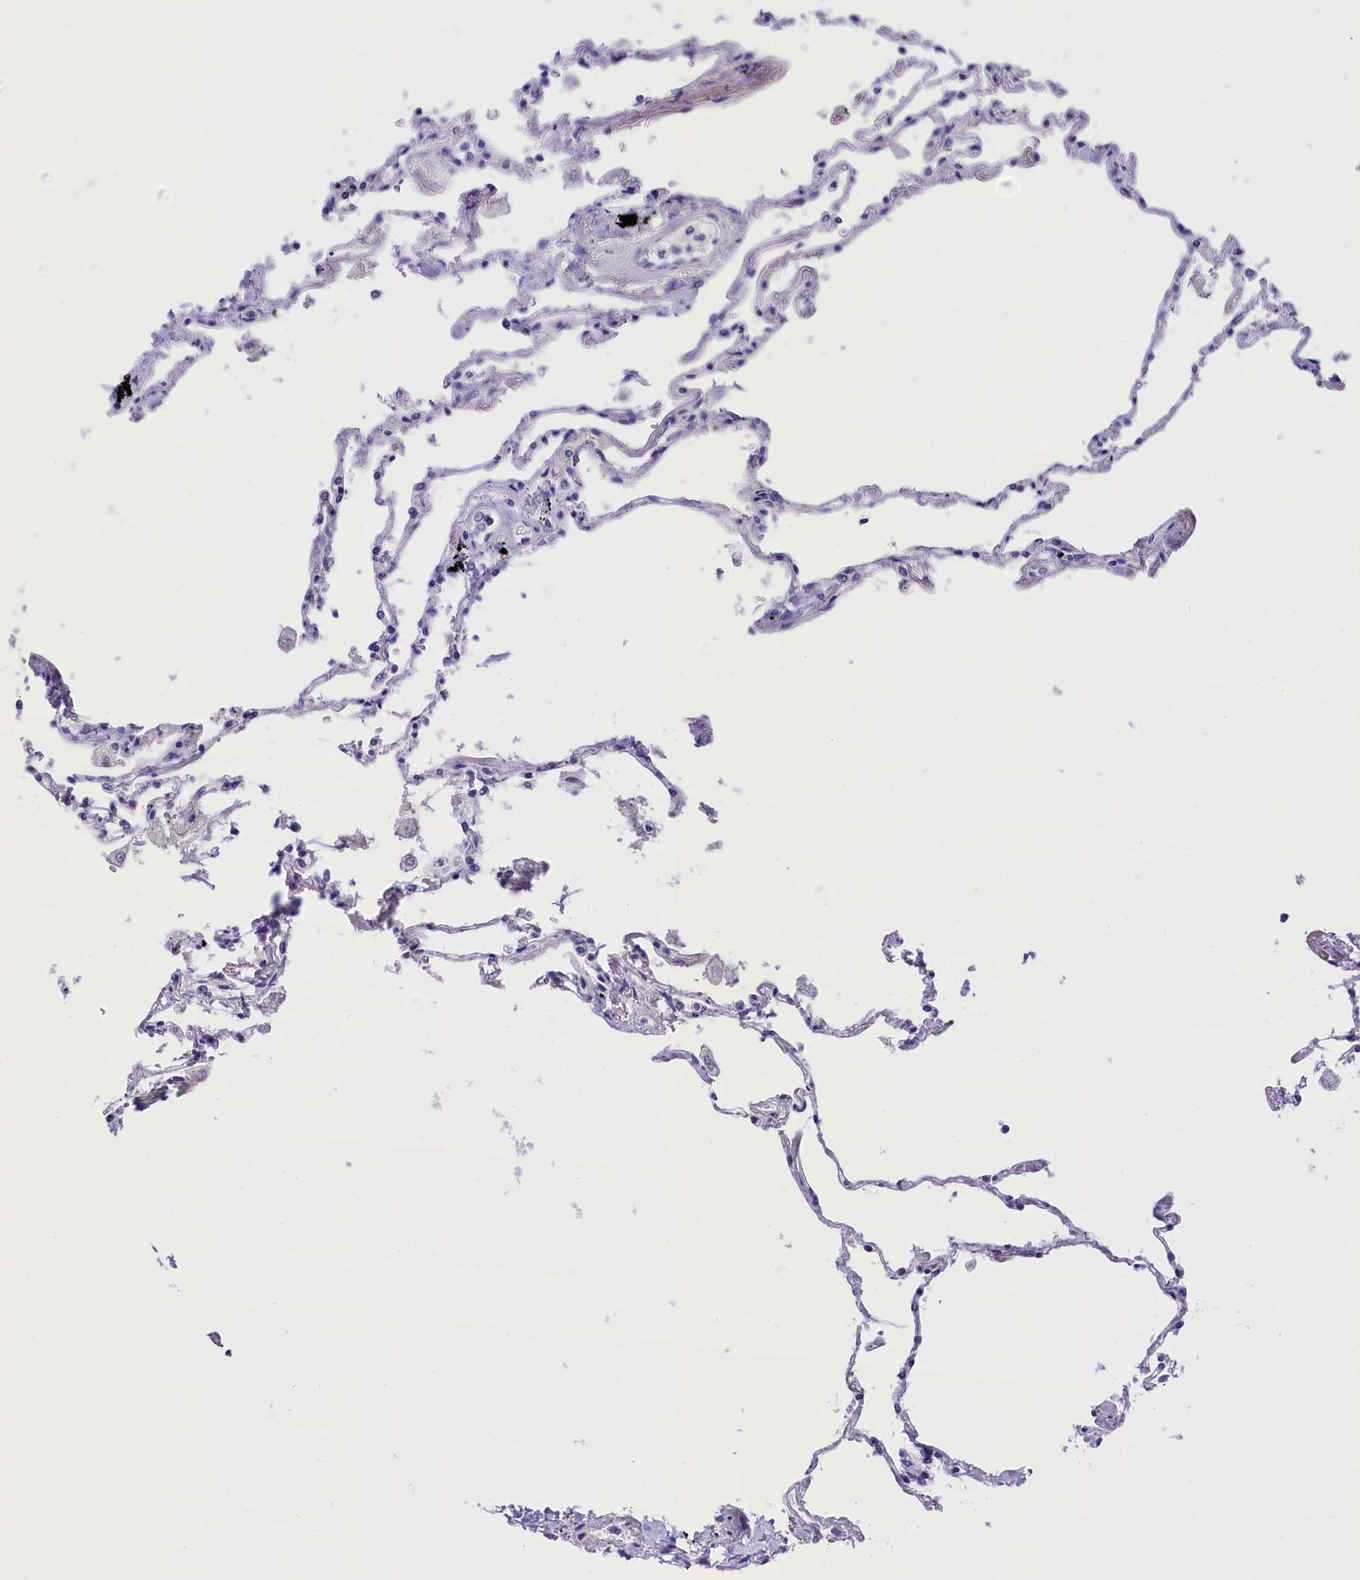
{"staining": {"intensity": "negative", "quantity": "none", "location": "none"}, "tissue": "lung", "cell_type": "Alveolar cells", "image_type": "normal", "snomed": [{"axis": "morphology", "description": "Normal tissue, NOS"}, {"axis": "topography", "description": "Lung"}], "caption": "This is an immunohistochemistry image of benign human lung. There is no expression in alveolar cells.", "gene": "SKIDA1", "patient": {"sex": "female", "age": 67}}